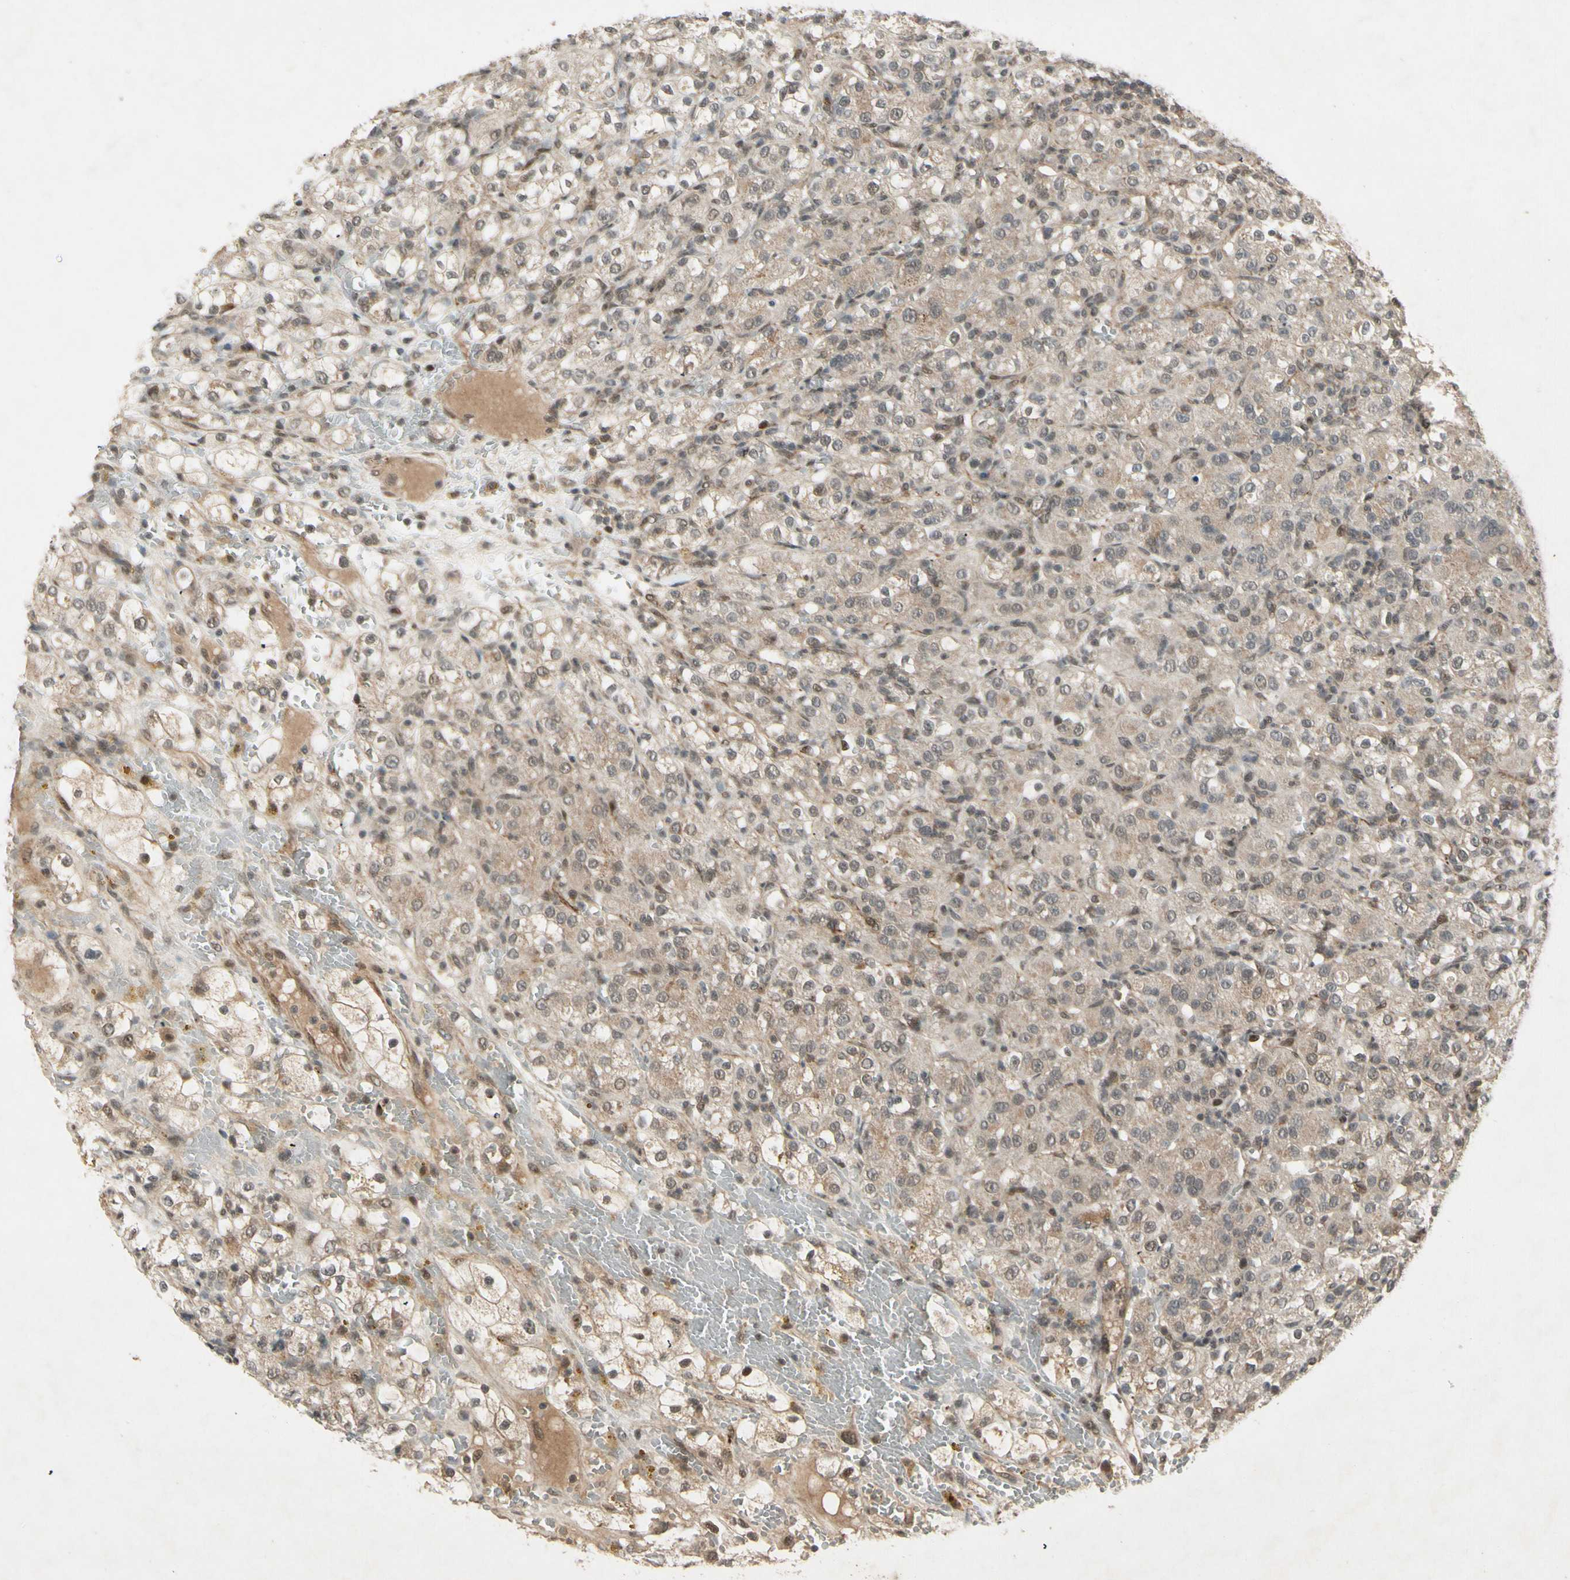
{"staining": {"intensity": "weak", "quantity": "25%-75%", "location": "cytoplasmic/membranous"}, "tissue": "renal cancer", "cell_type": "Tumor cells", "image_type": "cancer", "snomed": [{"axis": "morphology", "description": "Normal tissue, NOS"}, {"axis": "morphology", "description": "Adenocarcinoma, NOS"}, {"axis": "topography", "description": "Kidney"}], "caption": "Protein expression analysis of human adenocarcinoma (renal) reveals weak cytoplasmic/membranous positivity in approximately 25%-75% of tumor cells.", "gene": "CDK11A", "patient": {"sex": "male", "age": 61}}